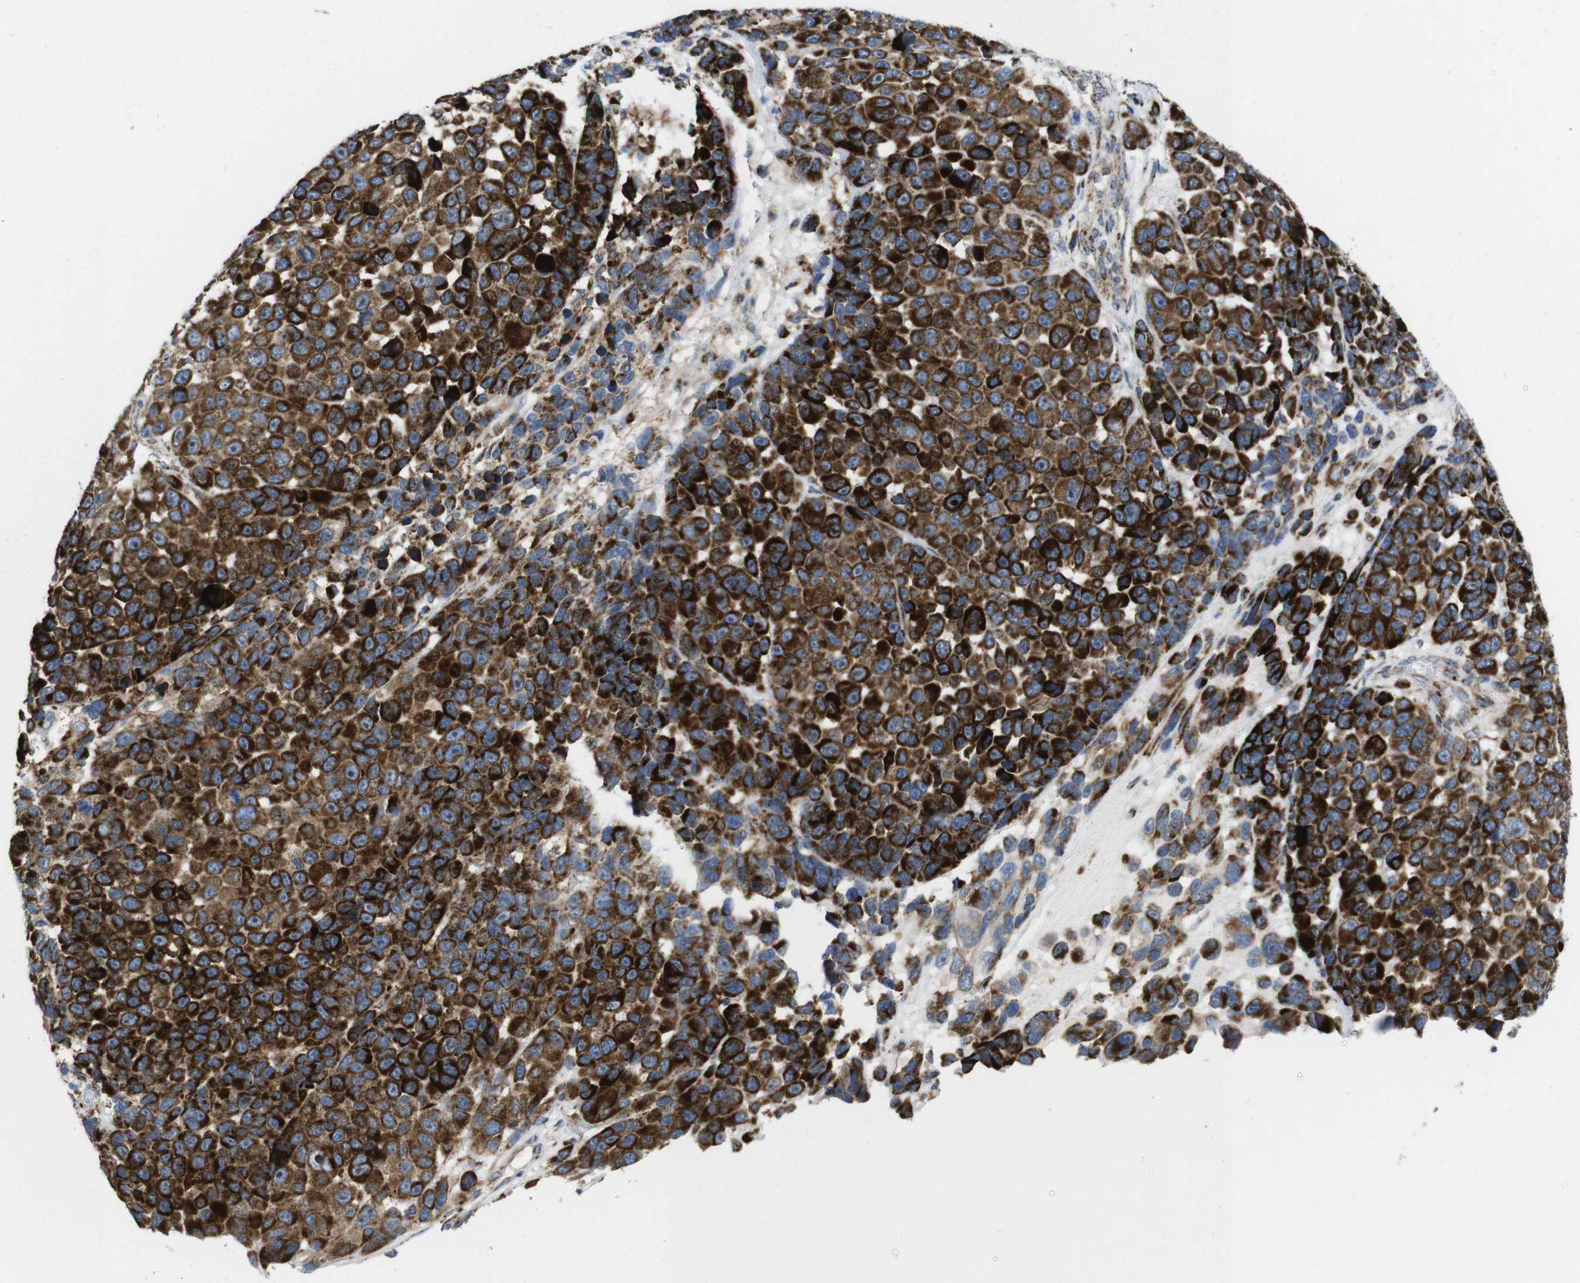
{"staining": {"intensity": "strong", "quantity": ">75%", "location": "cytoplasmic/membranous"}, "tissue": "melanoma", "cell_type": "Tumor cells", "image_type": "cancer", "snomed": [{"axis": "morphology", "description": "Malignant melanoma, NOS"}, {"axis": "topography", "description": "Skin"}], "caption": "Immunohistochemical staining of human melanoma demonstrates strong cytoplasmic/membranous protein staining in about >75% of tumor cells.", "gene": "TMEM192", "patient": {"sex": "male", "age": 53}}